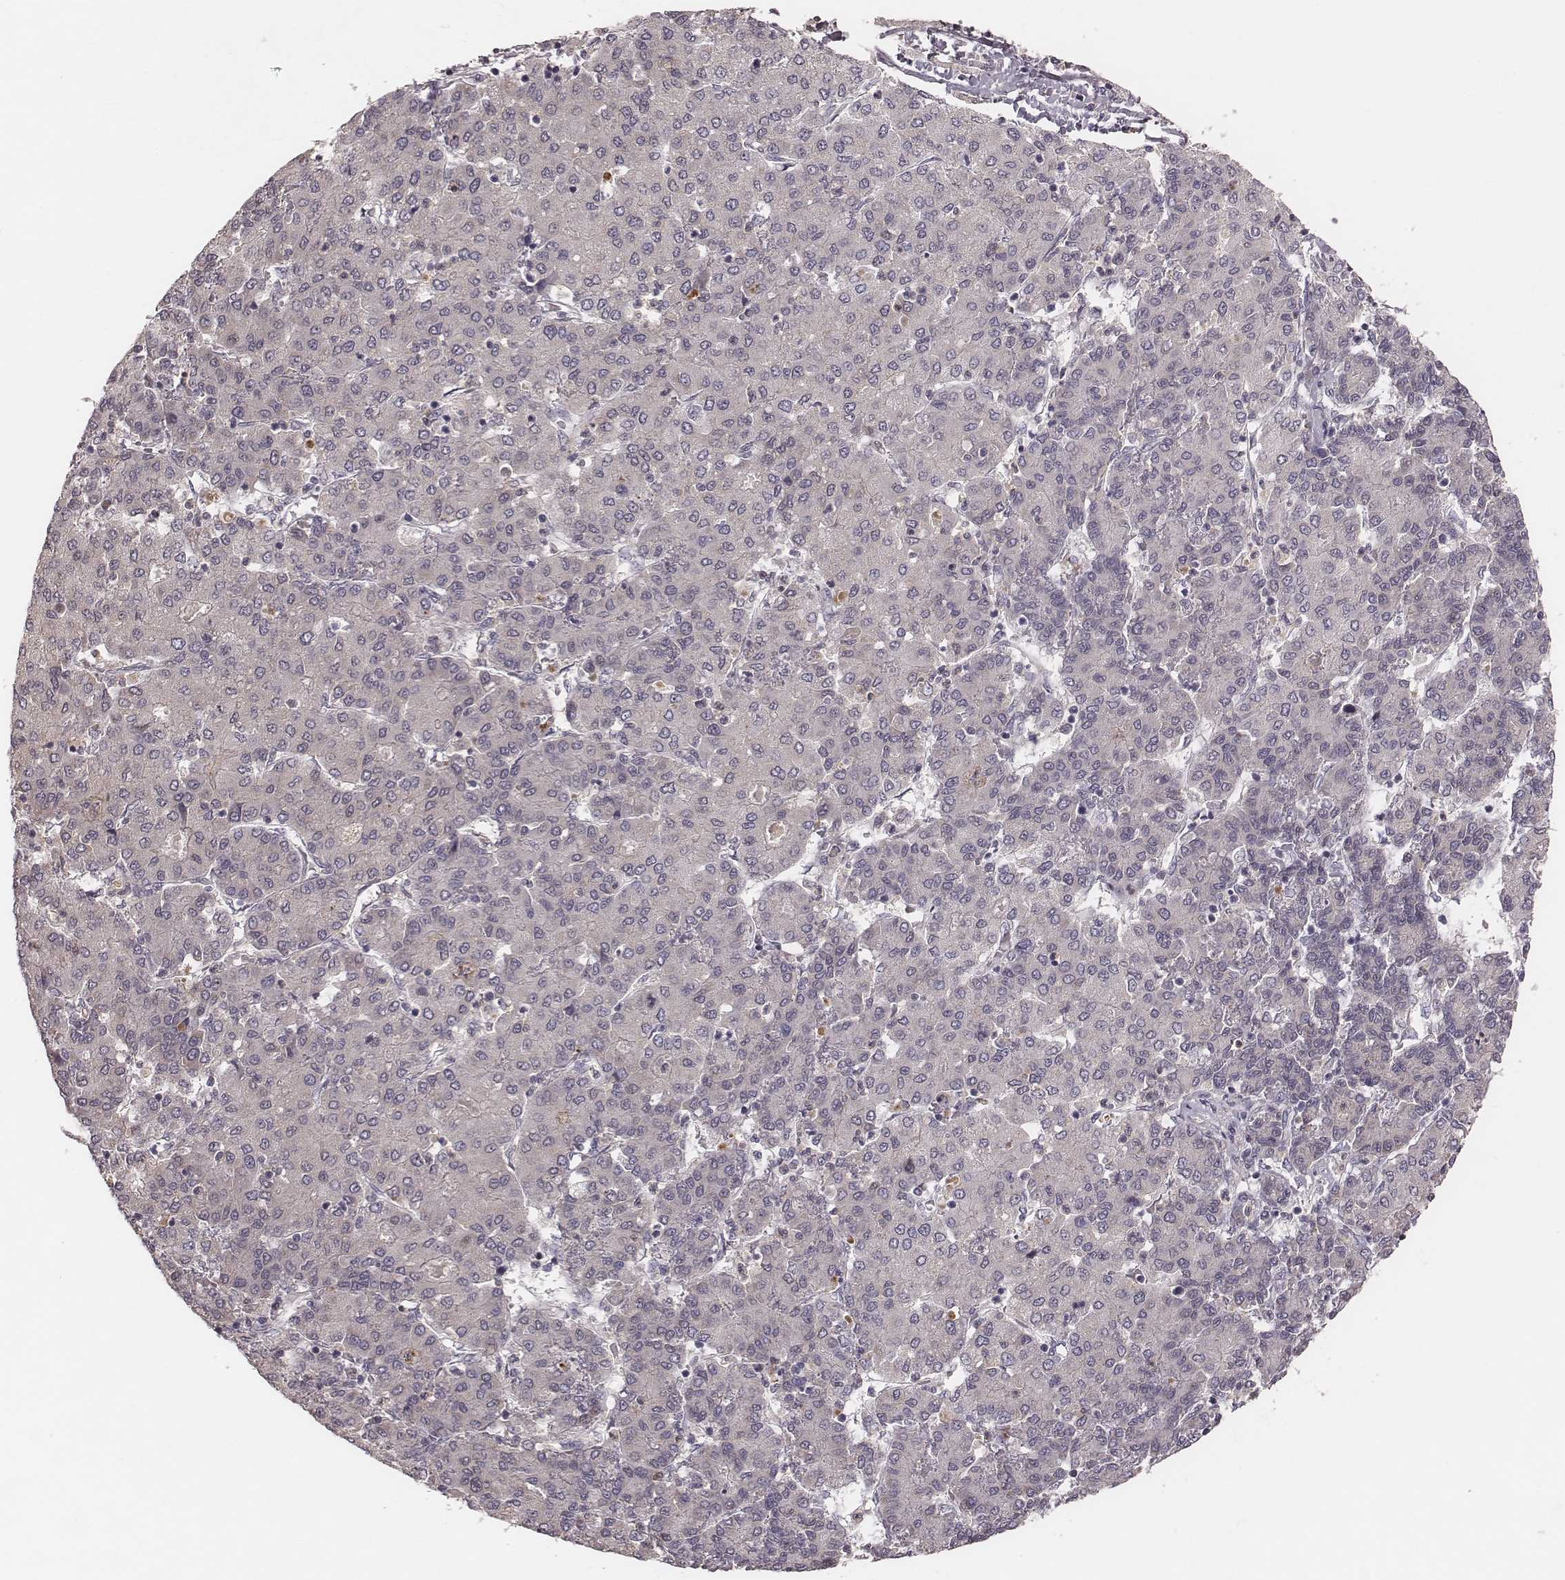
{"staining": {"intensity": "weak", "quantity": "<25%", "location": "cytoplasmic/membranous"}, "tissue": "liver cancer", "cell_type": "Tumor cells", "image_type": "cancer", "snomed": [{"axis": "morphology", "description": "Carcinoma, Hepatocellular, NOS"}, {"axis": "topography", "description": "Liver"}], "caption": "Immunohistochemistry (IHC) histopathology image of liver cancer (hepatocellular carcinoma) stained for a protein (brown), which demonstrates no expression in tumor cells.", "gene": "P2RX5", "patient": {"sex": "male", "age": 65}}